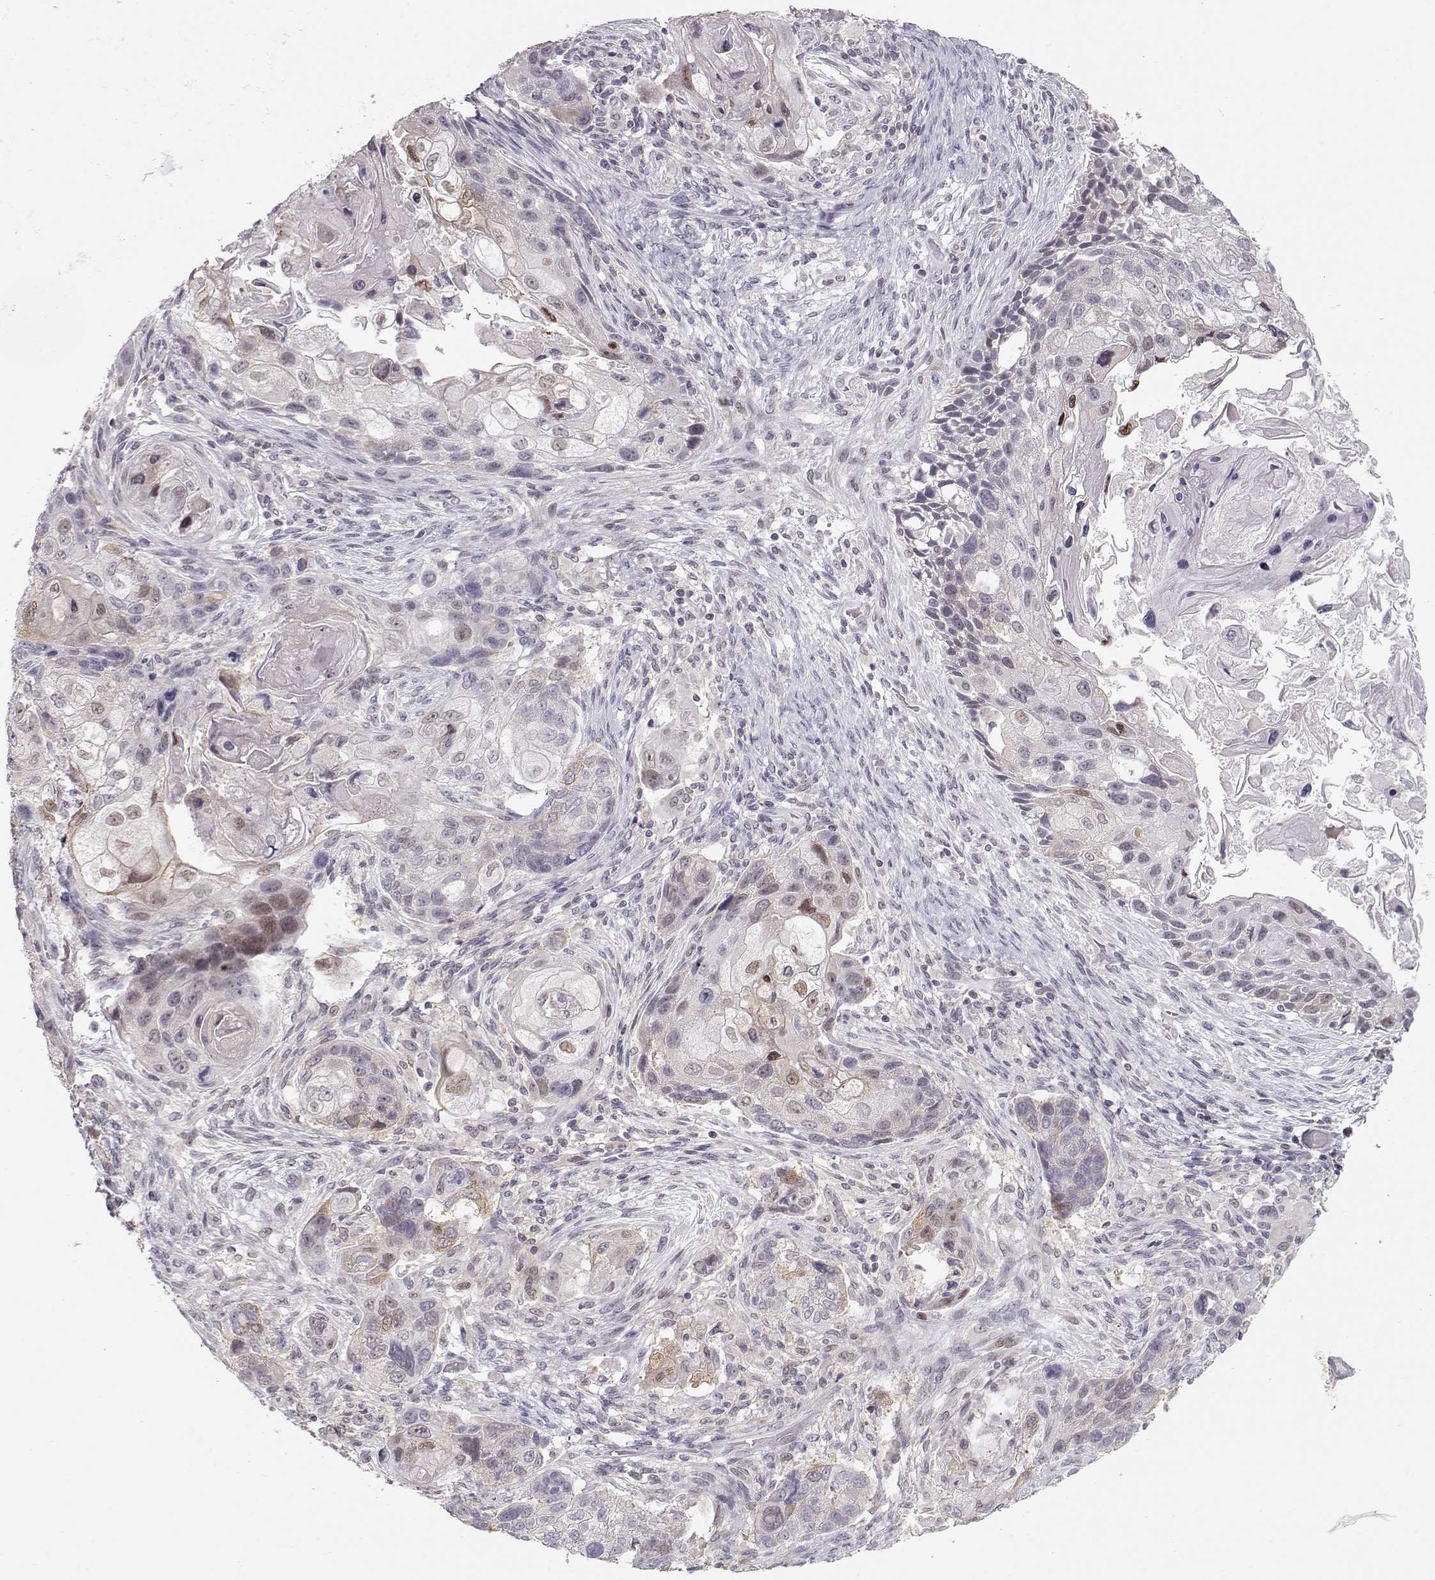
{"staining": {"intensity": "negative", "quantity": "none", "location": "none"}, "tissue": "lung cancer", "cell_type": "Tumor cells", "image_type": "cancer", "snomed": [{"axis": "morphology", "description": "Squamous cell carcinoma, NOS"}, {"axis": "topography", "description": "Lung"}], "caption": "Lung cancer (squamous cell carcinoma) stained for a protein using IHC demonstrates no staining tumor cells.", "gene": "TEPP", "patient": {"sex": "male", "age": 69}}